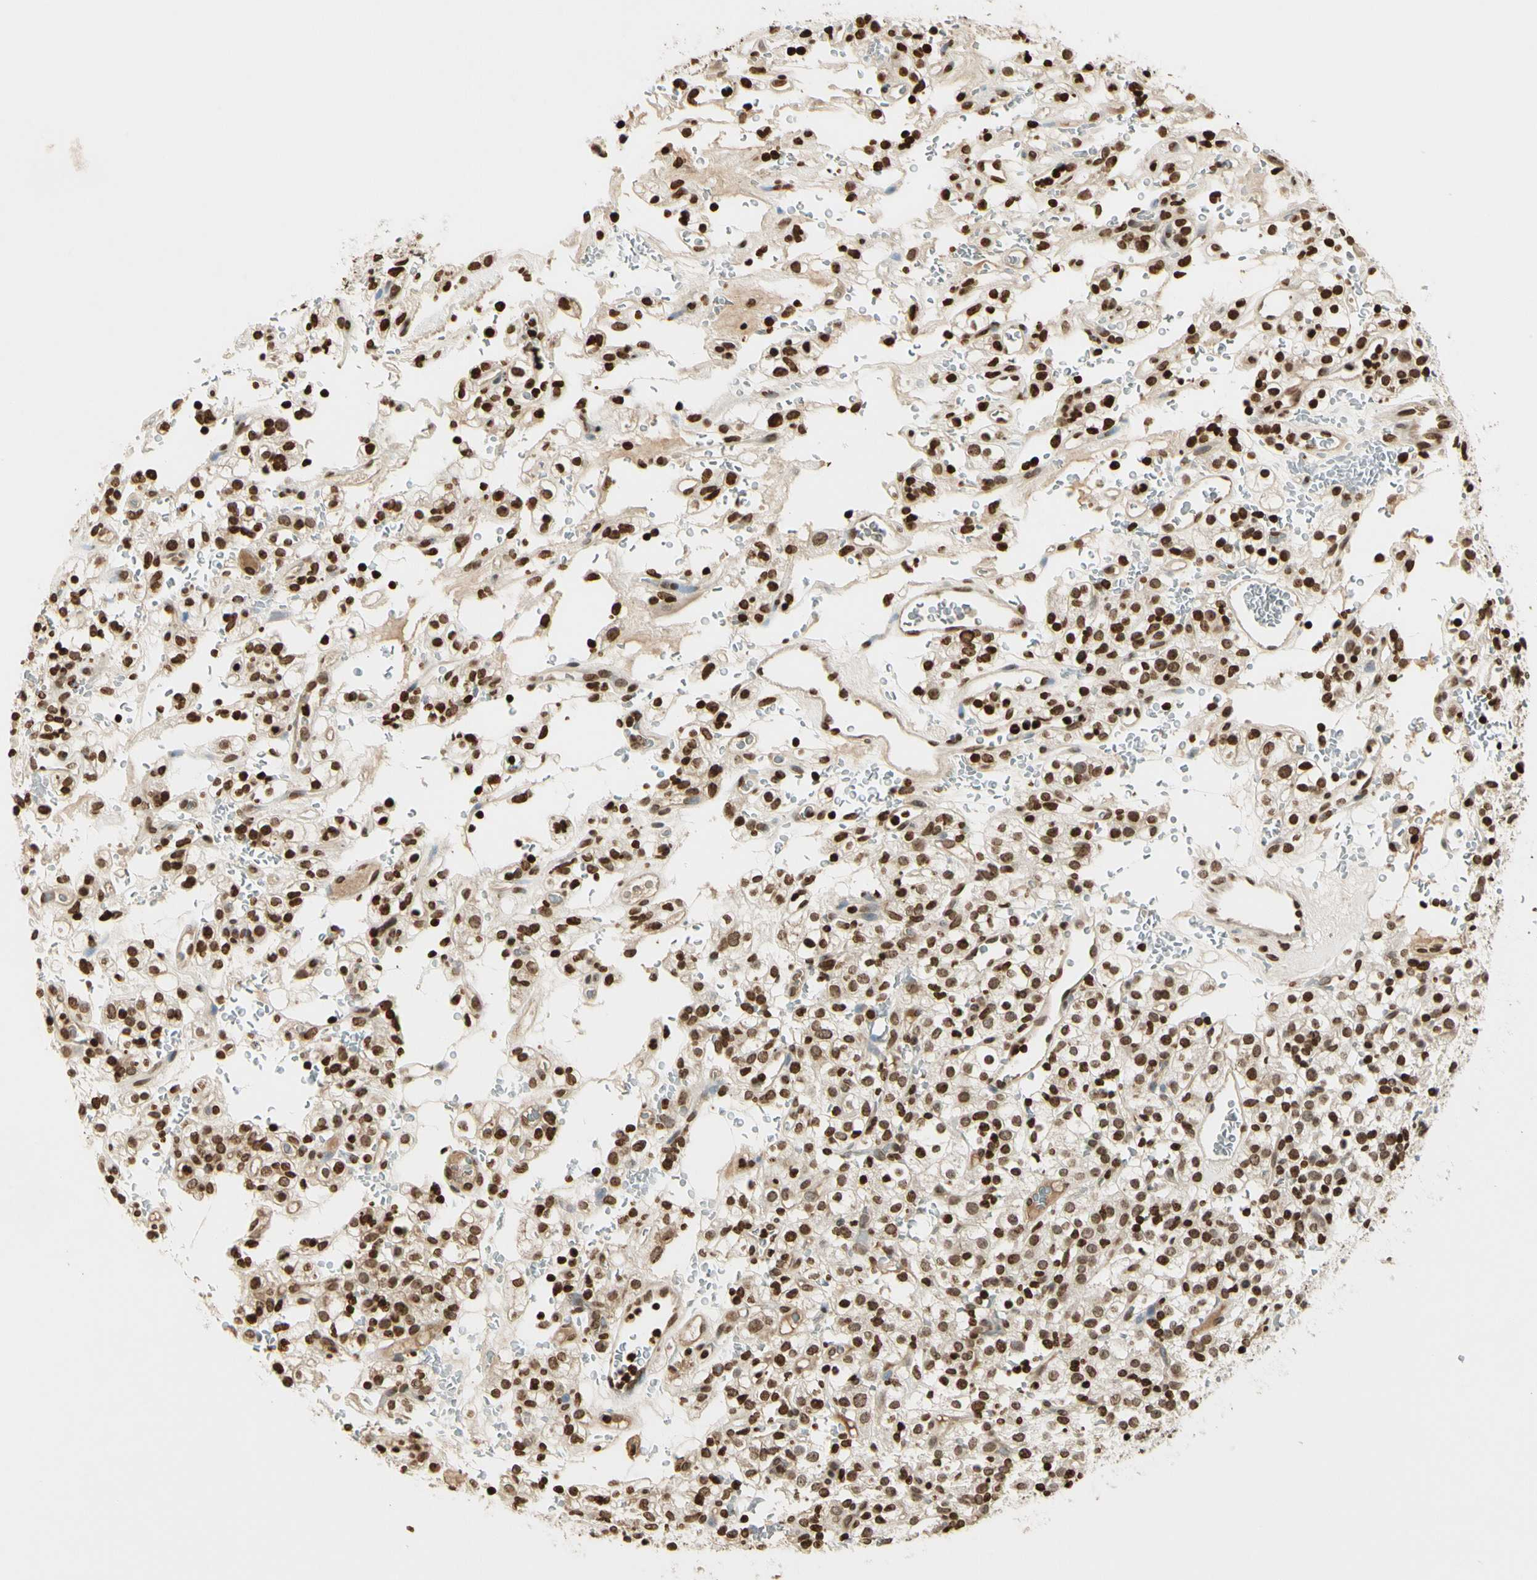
{"staining": {"intensity": "strong", "quantity": "25%-75%", "location": "nuclear"}, "tissue": "renal cancer", "cell_type": "Tumor cells", "image_type": "cancer", "snomed": [{"axis": "morphology", "description": "Normal tissue, NOS"}, {"axis": "morphology", "description": "Adenocarcinoma, NOS"}, {"axis": "topography", "description": "Kidney"}], "caption": "Renal adenocarcinoma was stained to show a protein in brown. There is high levels of strong nuclear positivity in about 25%-75% of tumor cells.", "gene": "RORA", "patient": {"sex": "female", "age": 72}}